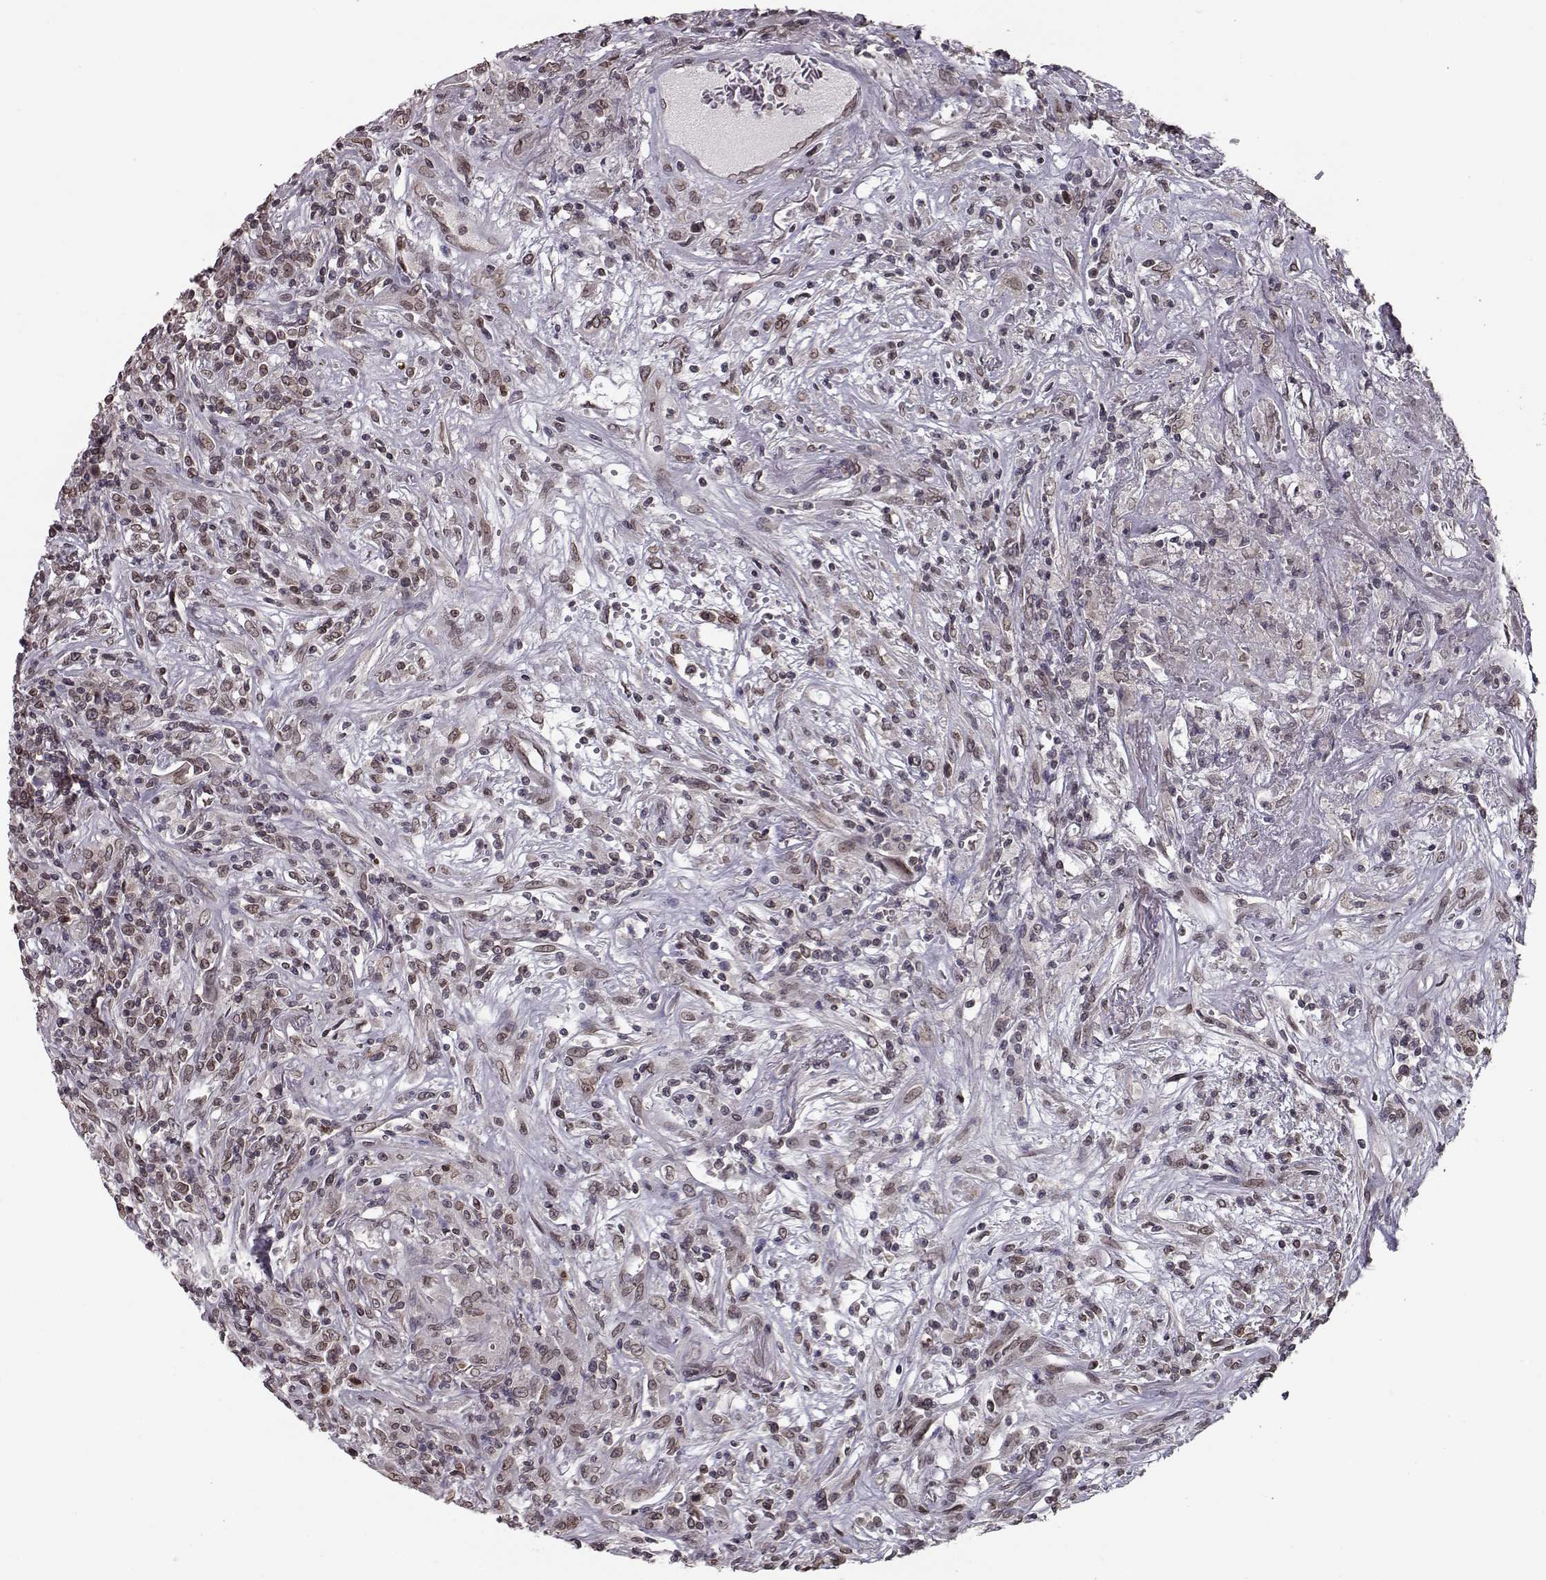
{"staining": {"intensity": "weak", "quantity": ">75%", "location": "cytoplasmic/membranous,nuclear"}, "tissue": "lymphoma", "cell_type": "Tumor cells", "image_type": "cancer", "snomed": [{"axis": "morphology", "description": "Malignant lymphoma, non-Hodgkin's type, High grade"}, {"axis": "topography", "description": "Lung"}], "caption": "High-magnification brightfield microscopy of malignant lymphoma, non-Hodgkin's type (high-grade) stained with DAB (brown) and counterstained with hematoxylin (blue). tumor cells exhibit weak cytoplasmic/membranous and nuclear positivity is present in about>75% of cells. Immunohistochemistry stains the protein in brown and the nuclei are stained blue.", "gene": "NUP37", "patient": {"sex": "male", "age": 79}}